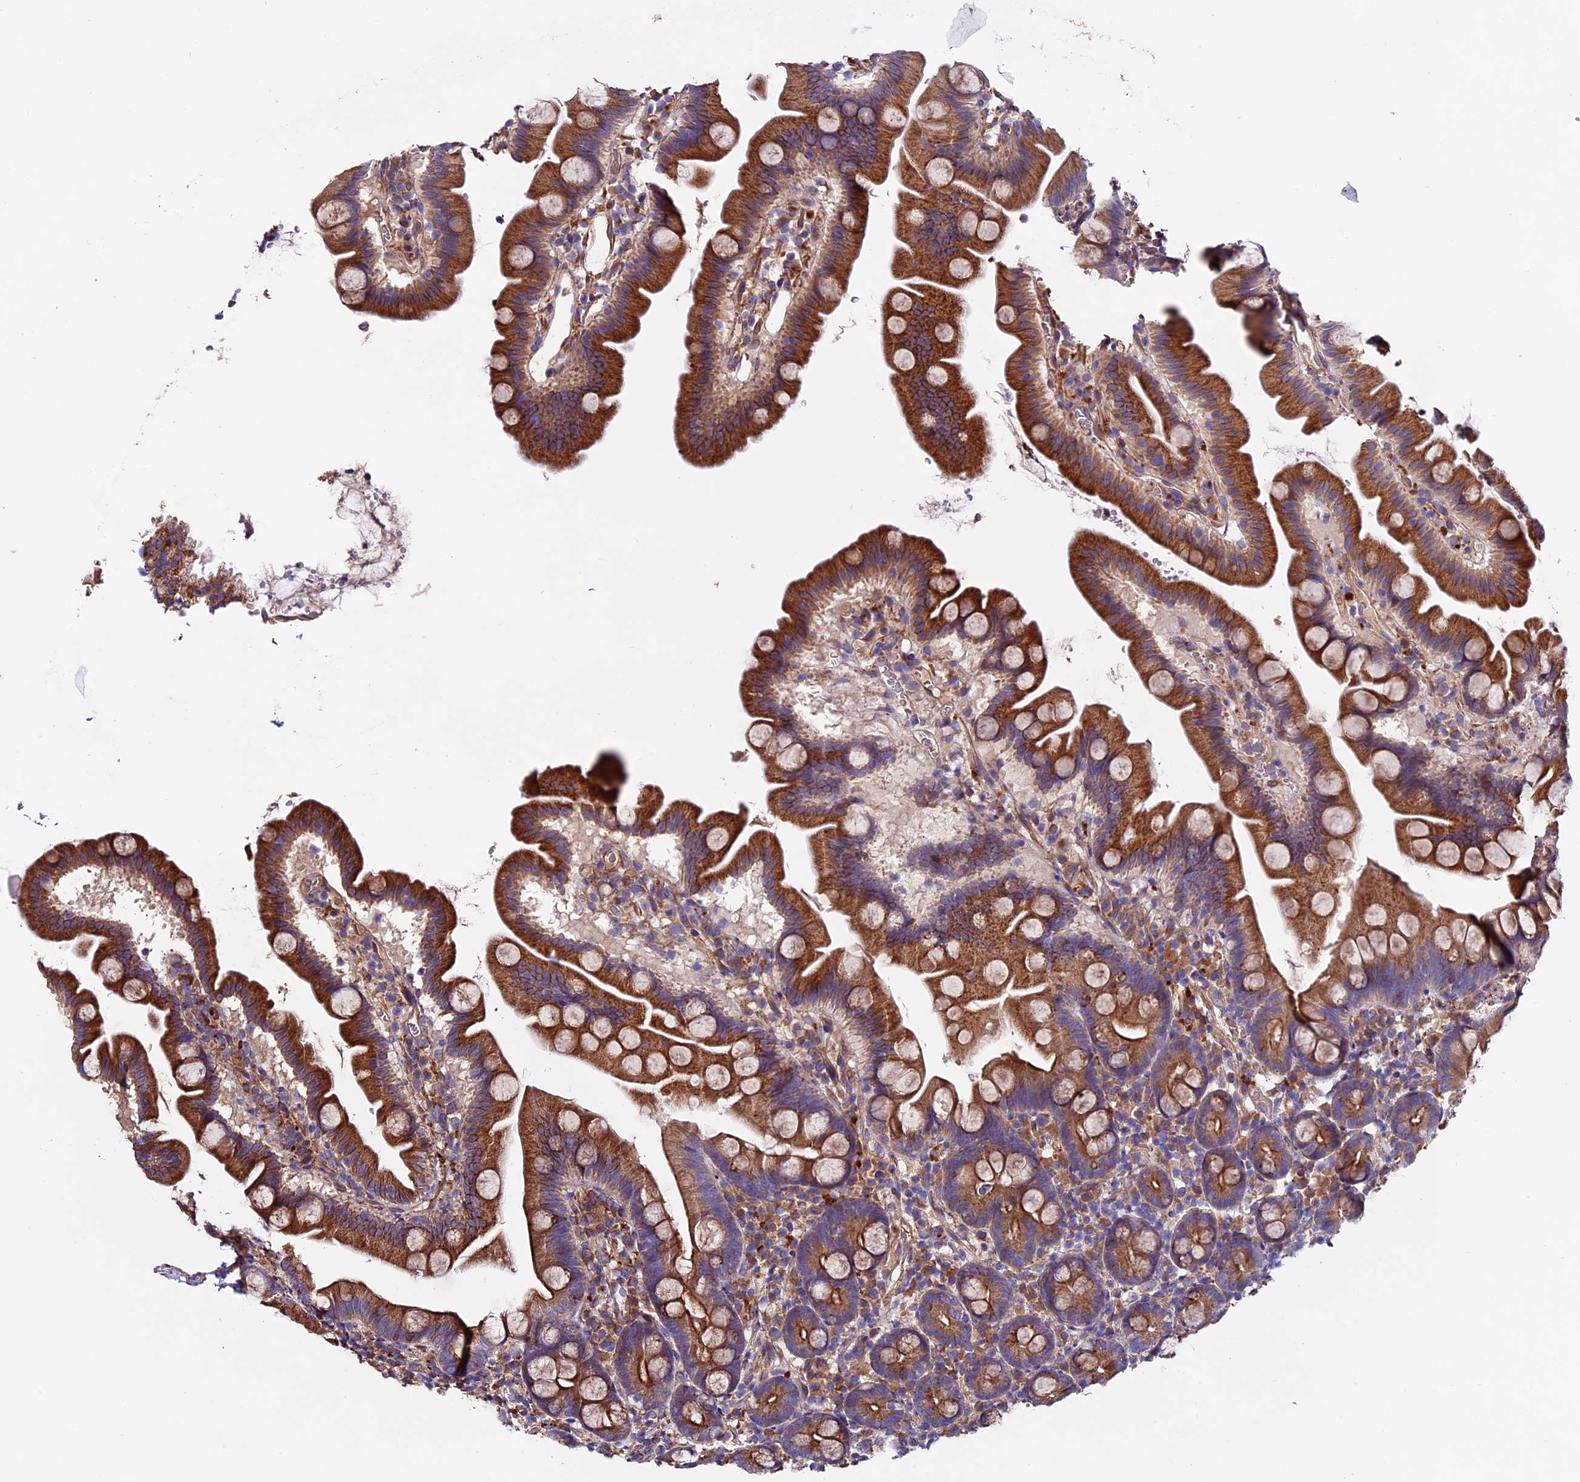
{"staining": {"intensity": "strong", "quantity": ">75%", "location": "cytoplasmic/membranous"}, "tissue": "small intestine", "cell_type": "Glandular cells", "image_type": "normal", "snomed": [{"axis": "morphology", "description": "Normal tissue, NOS"}, {"axis": "topography", "description": "Small intestine"}], "caption": "This histopathology image demonstrates normal small intestine stained with IHC to label a protein in brown. The cytoplasmic/membranous of glandular cells show strong positivity for the protein. Nuclei are counter-stained blue.", "gene": "CLN5", "patient": {"sex": "female", "age": 68}}